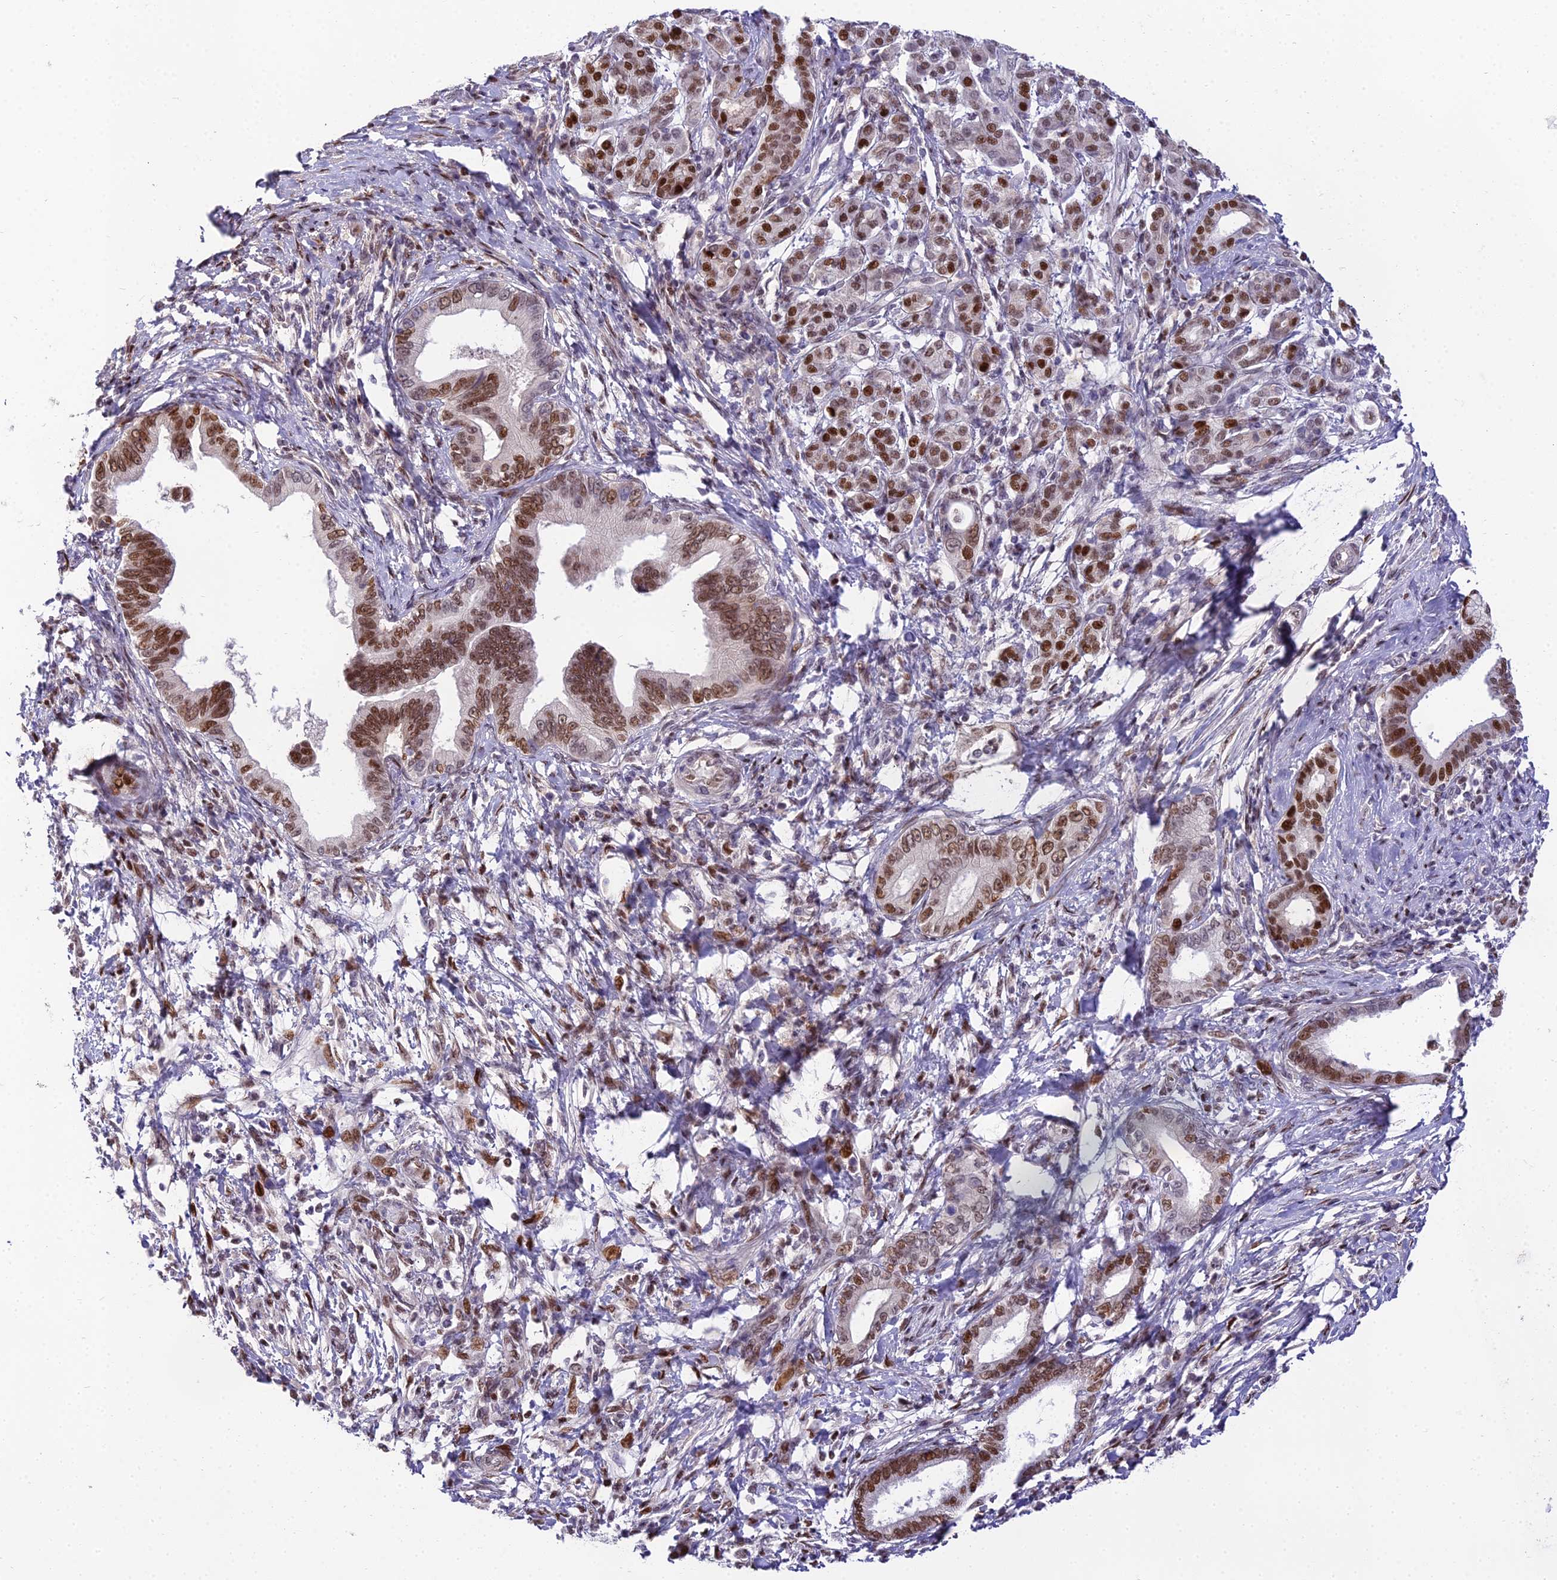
{"staining": {"intensity": "moderate", "quantity": "25%-75%", "location": "nuclear"}, "tissue": "pancreatic cancer", "cell_type": "Tumor cells", "image_type": "cancer", "snomed": [{"axis": "morphology", "description": "Normal tissue, NOS"}, {"axis": "morphology", "description": "Adenocarcinoma, NOS"}, {"axis": "topography", "description": "Pancreas"}], "caption": "Immunohistochemistry (IHC) (DAB (3,3'-diaminobenzidine)) staining of human pancreatic adenocarcinoma reveals moderate nuclear protein positivity in approximately 25%-75% of tumor cells.", "gene": "ZNF707", "patient": {"sex": "female", "age": 55}}